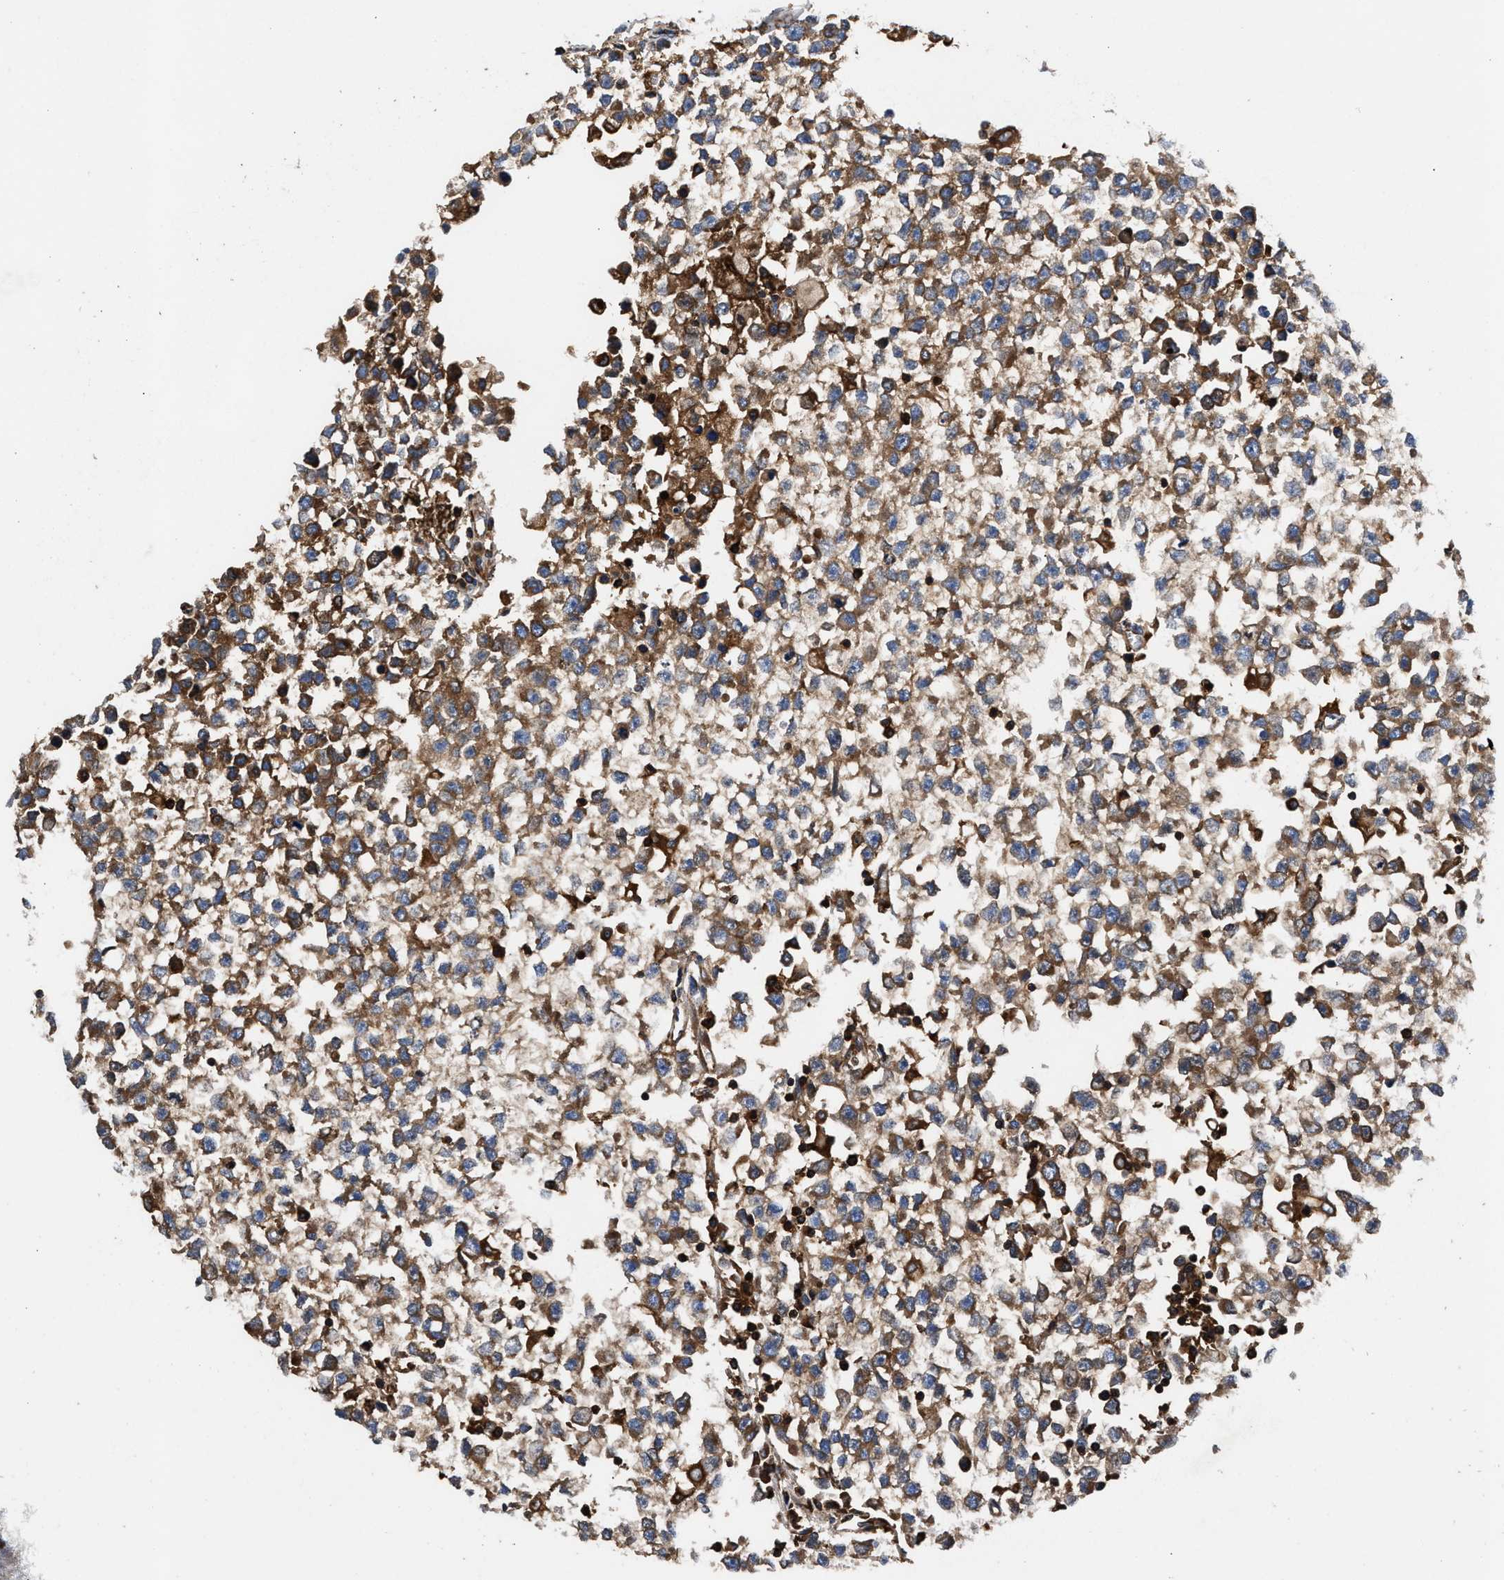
{"staining": {"intensity": "moderate", "quantity": ">75%", "location": "cytoplasmic/membranous"}, "tissue": "testis cancer", "cell_type": "Tumor cells", "image_type": "cancer", "snomed": [{"axis": "morphology", "description": "Seminoma, NOS"}, {"axis": "morphology", "description": "Carcinoma, Embryonal, NOS"}, {"axis": "topography", "description": "Testis"}], "caption": "Testis cancer was stained to show a protein in brown. There is medium levels of moderate cytoplasmic/membranous staining in approximately >75% of tumor cells. (DAB IHC, brown staining for protein, blue staining for nuclei).", "gene": "KYAT1", "patient": {"sex": "male", "age": 51}}